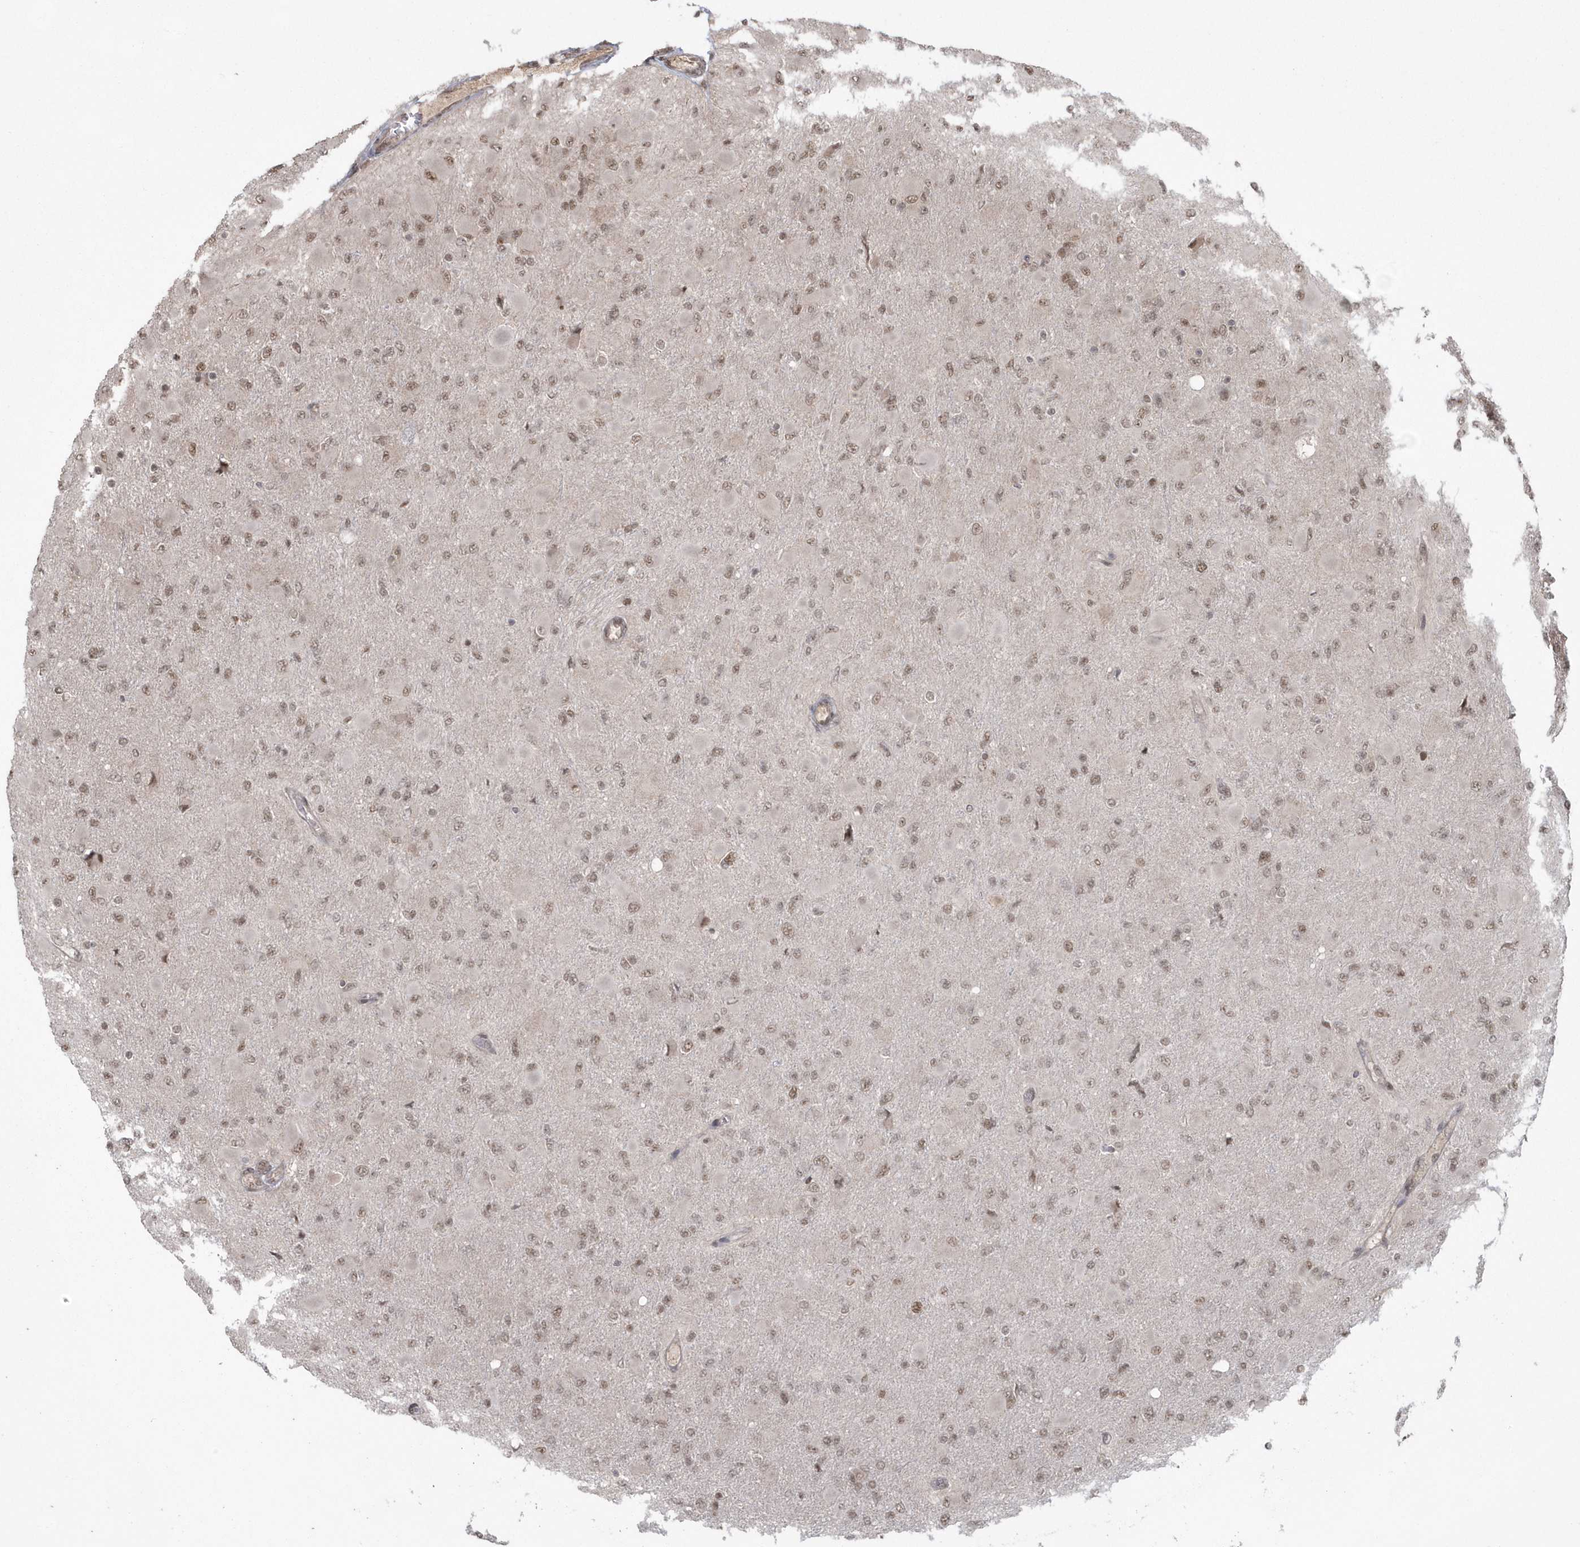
{"staining": {"intensity": "weak", "quantity": ">75%", "location": "nuclear"}, "tissue": "glioma", "cell_type": "Tumor cells", "image_type": "cancer", "snomed": [{"axis": "morphology", "description": "Glioma, malignant, High grade"}, {"axis": "topography", "description": "Cerebral cortex"}], "caption": "A micrograph of human malignant glioma (high-grade) stained for a protein displays weak nuclear brown staining in tumor cells. (Stains: DAB in brown, nuclei in blue, Microscopy: brightfield microscopy at high magnification).", "gene": "EPB41L4A", "patient": {"sex": "female", "age": 36}}